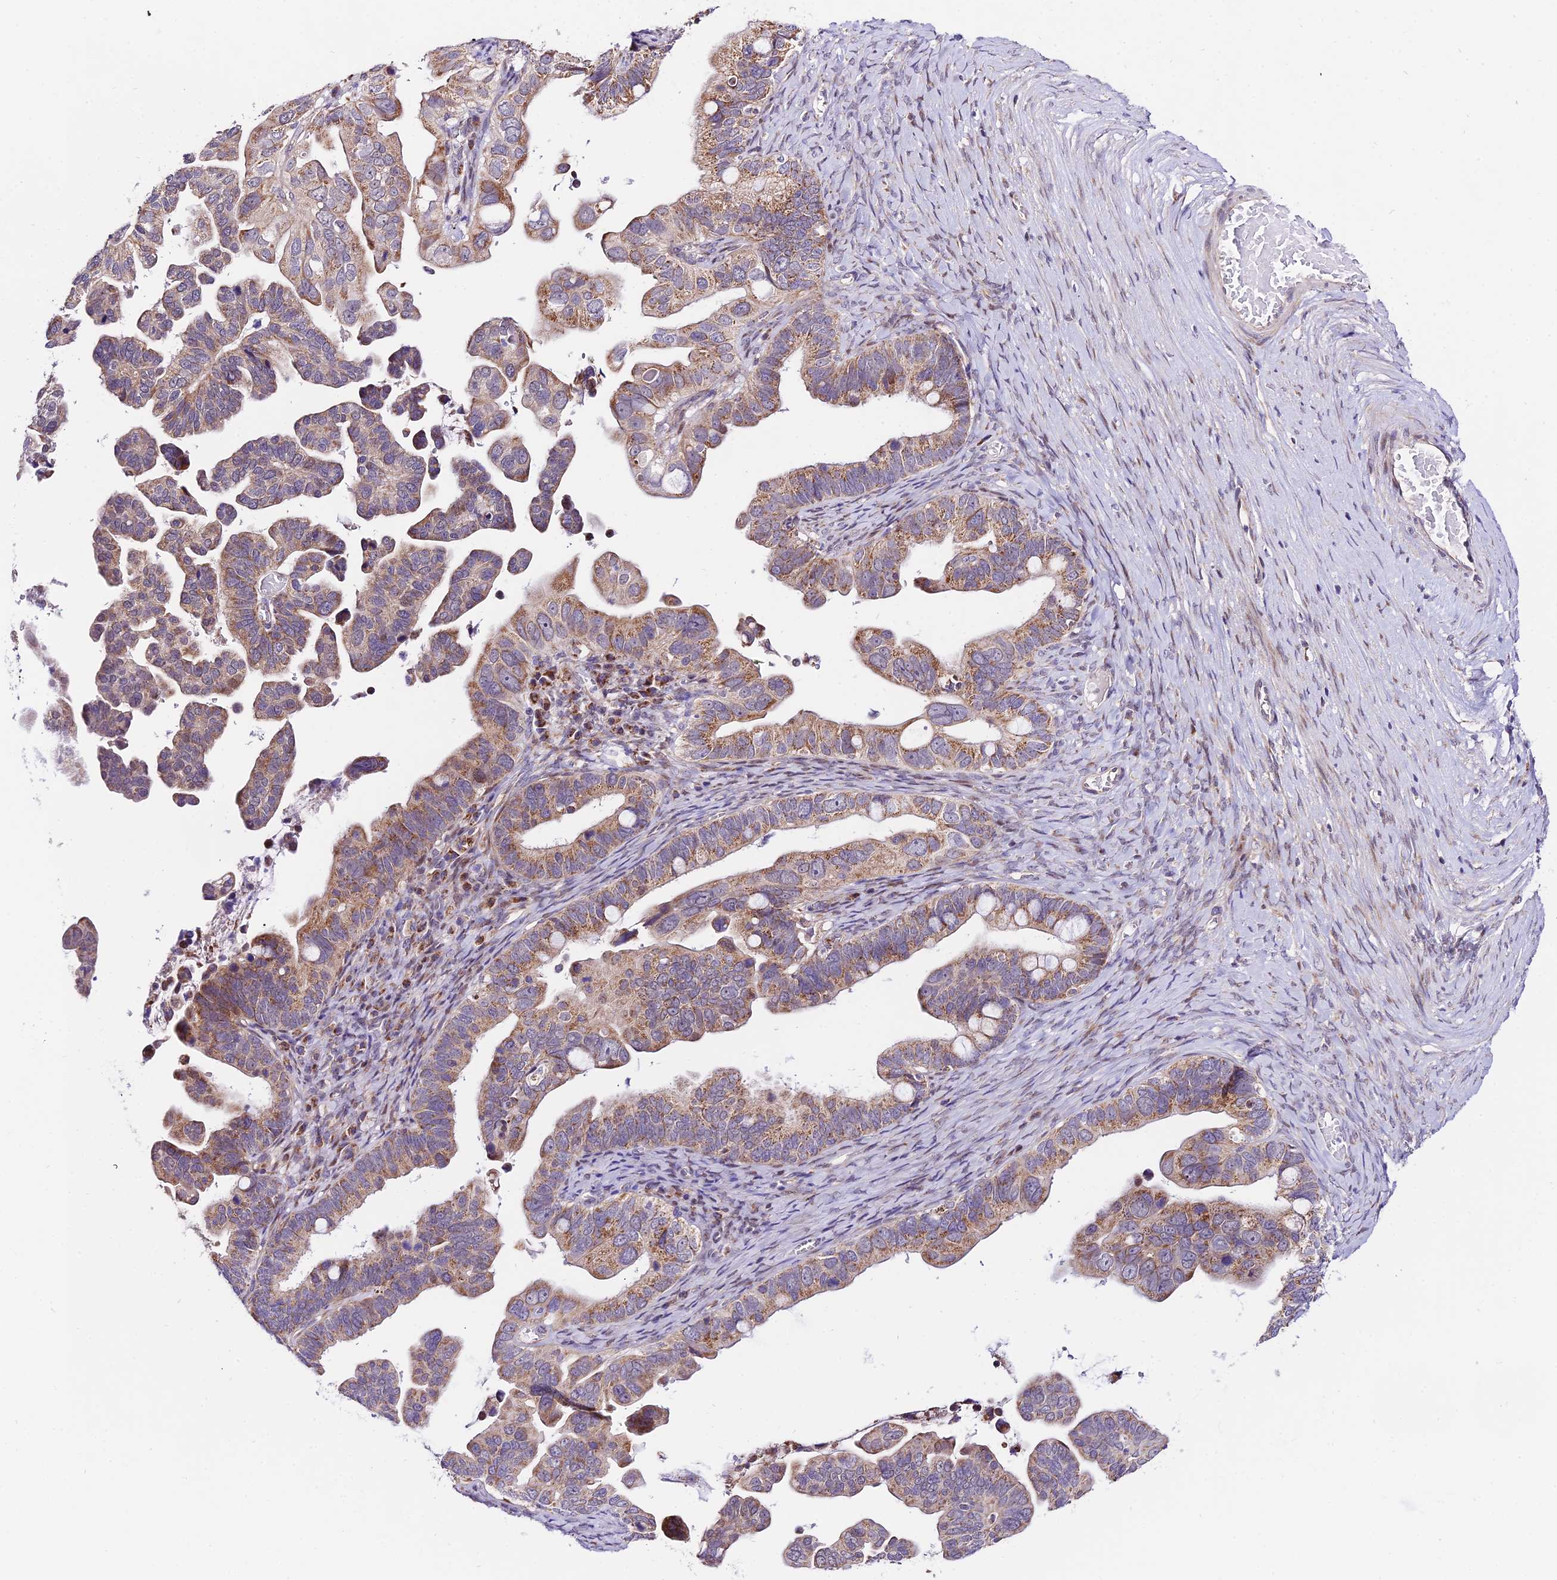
{"staining": {"intensity": "moderate", "quantity": ">75%", "location": "cytoplasmic/membranous"}, "tissue": "ovarian cancer", "cell_type": "Tumor cells", "image_type": "cancer", "snomed": [{"axis": "morphology", "description": "Cystadenocarcinoma, serous, NOS"}, {"axis": "topography", "description": "Ovary"}], "caption": "Brown immunohistochemical staining in ovarian serous cystadenocarcinoma reveals moderate cytoplasmic/membranous staining in approximately >75% of tumor cells. The protein is stained brown, and the nuclei are stained in blue (DAB (3,3'-diaminobenzidine) IHC with brightfield microscopy, high magnification).", "gene": "ATP5PB", "patient": {"sex": "female", "age": 56}}